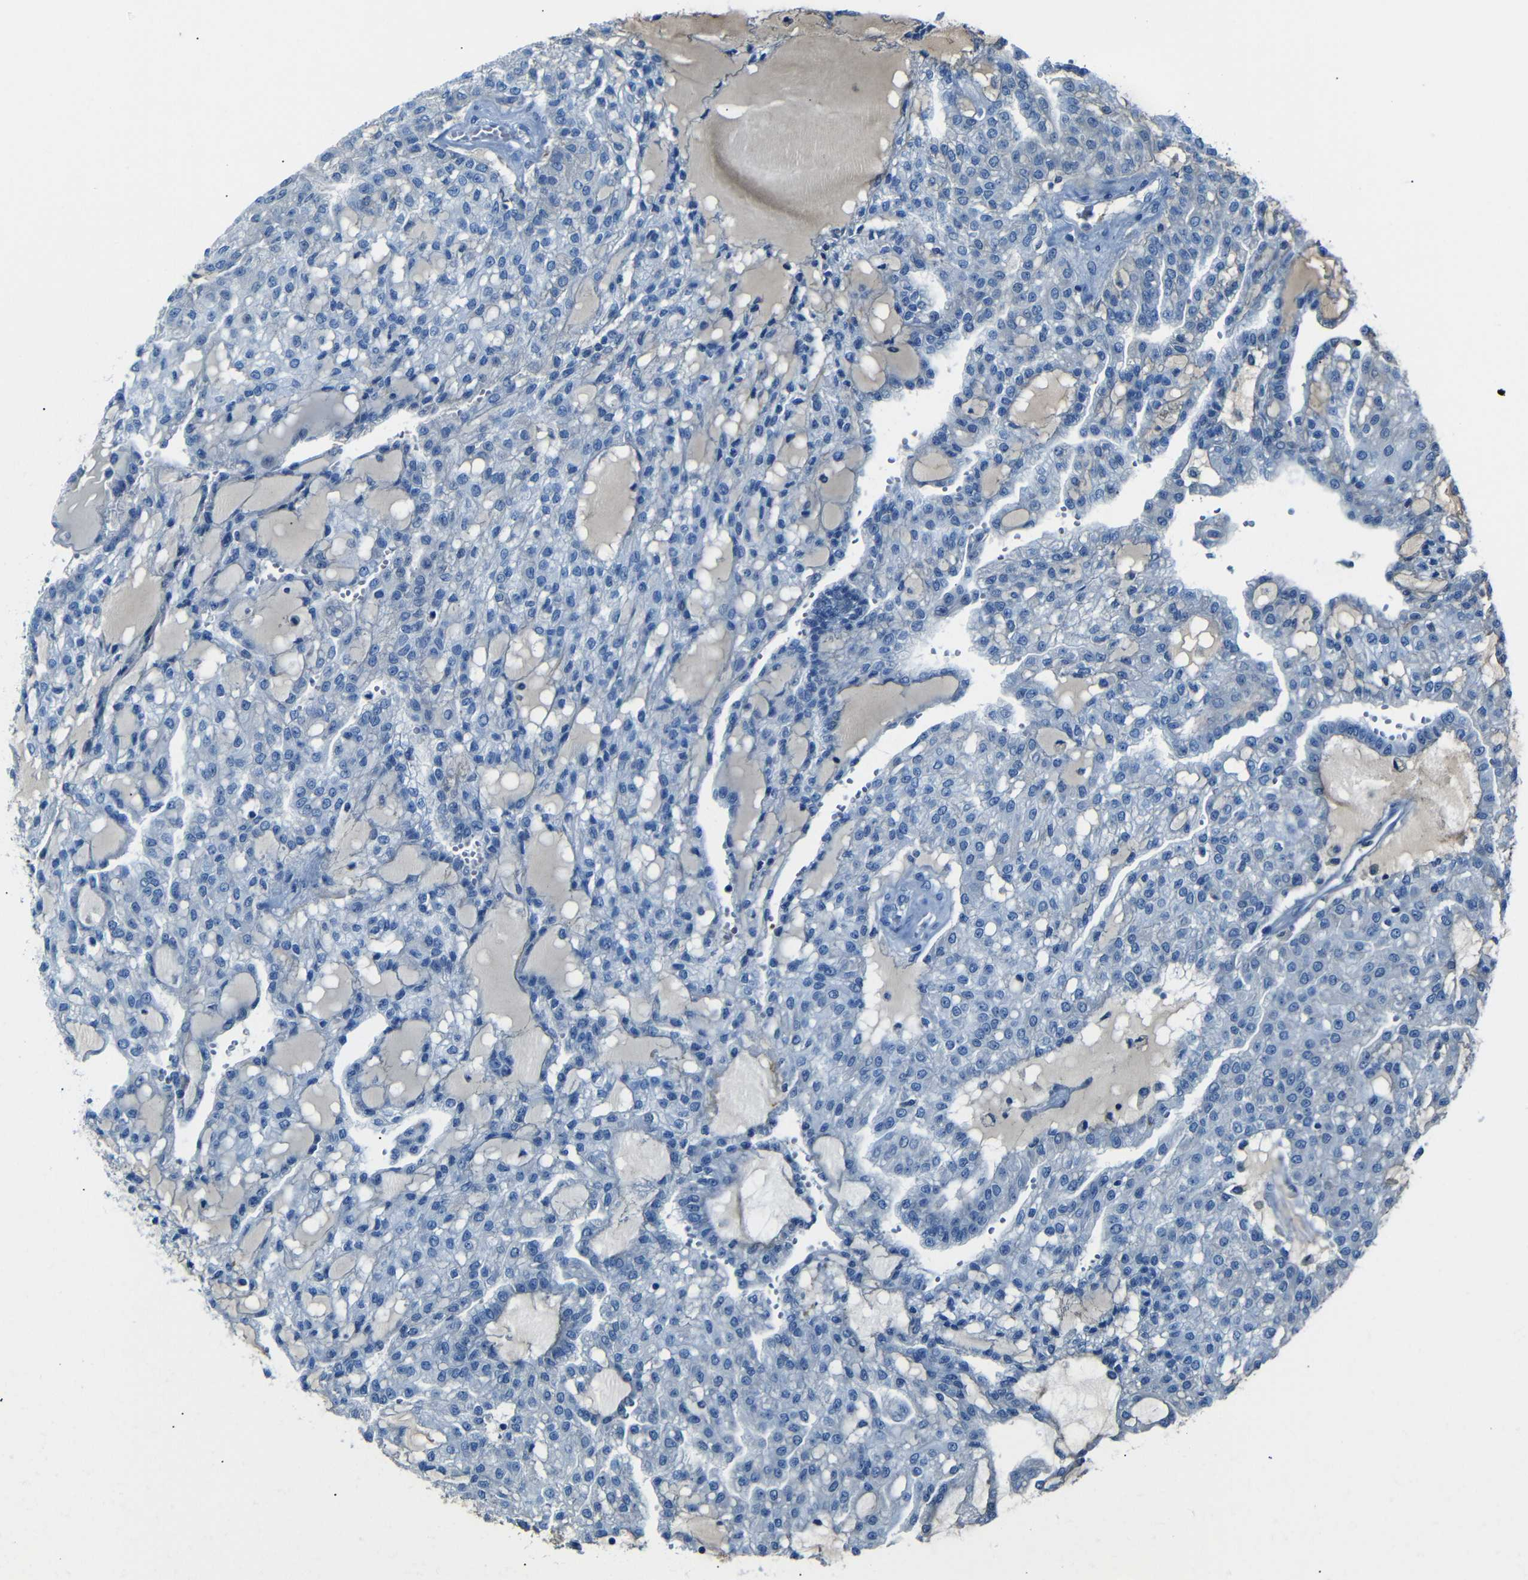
{"staining": {"intensity": "negative", "quantity": "none", "location": "none"}, "tissue": "renal cancer", "cell_type": "Tumor cells", "image_type": "cancer", "snomed": [{"axis": "morphology", "description": "Adenocarcinoma, NOS"}, {"axis": "topography", "description": "Kidney"}], "caption": "DAB (3,3'-diaminobenzidine) immunohistochemical staining of adenocarcinoma (renal) reveals no significant expression in tumor cells.", "gene": "SERPINA1", "patient": {"sex": "male", "age": 63}}